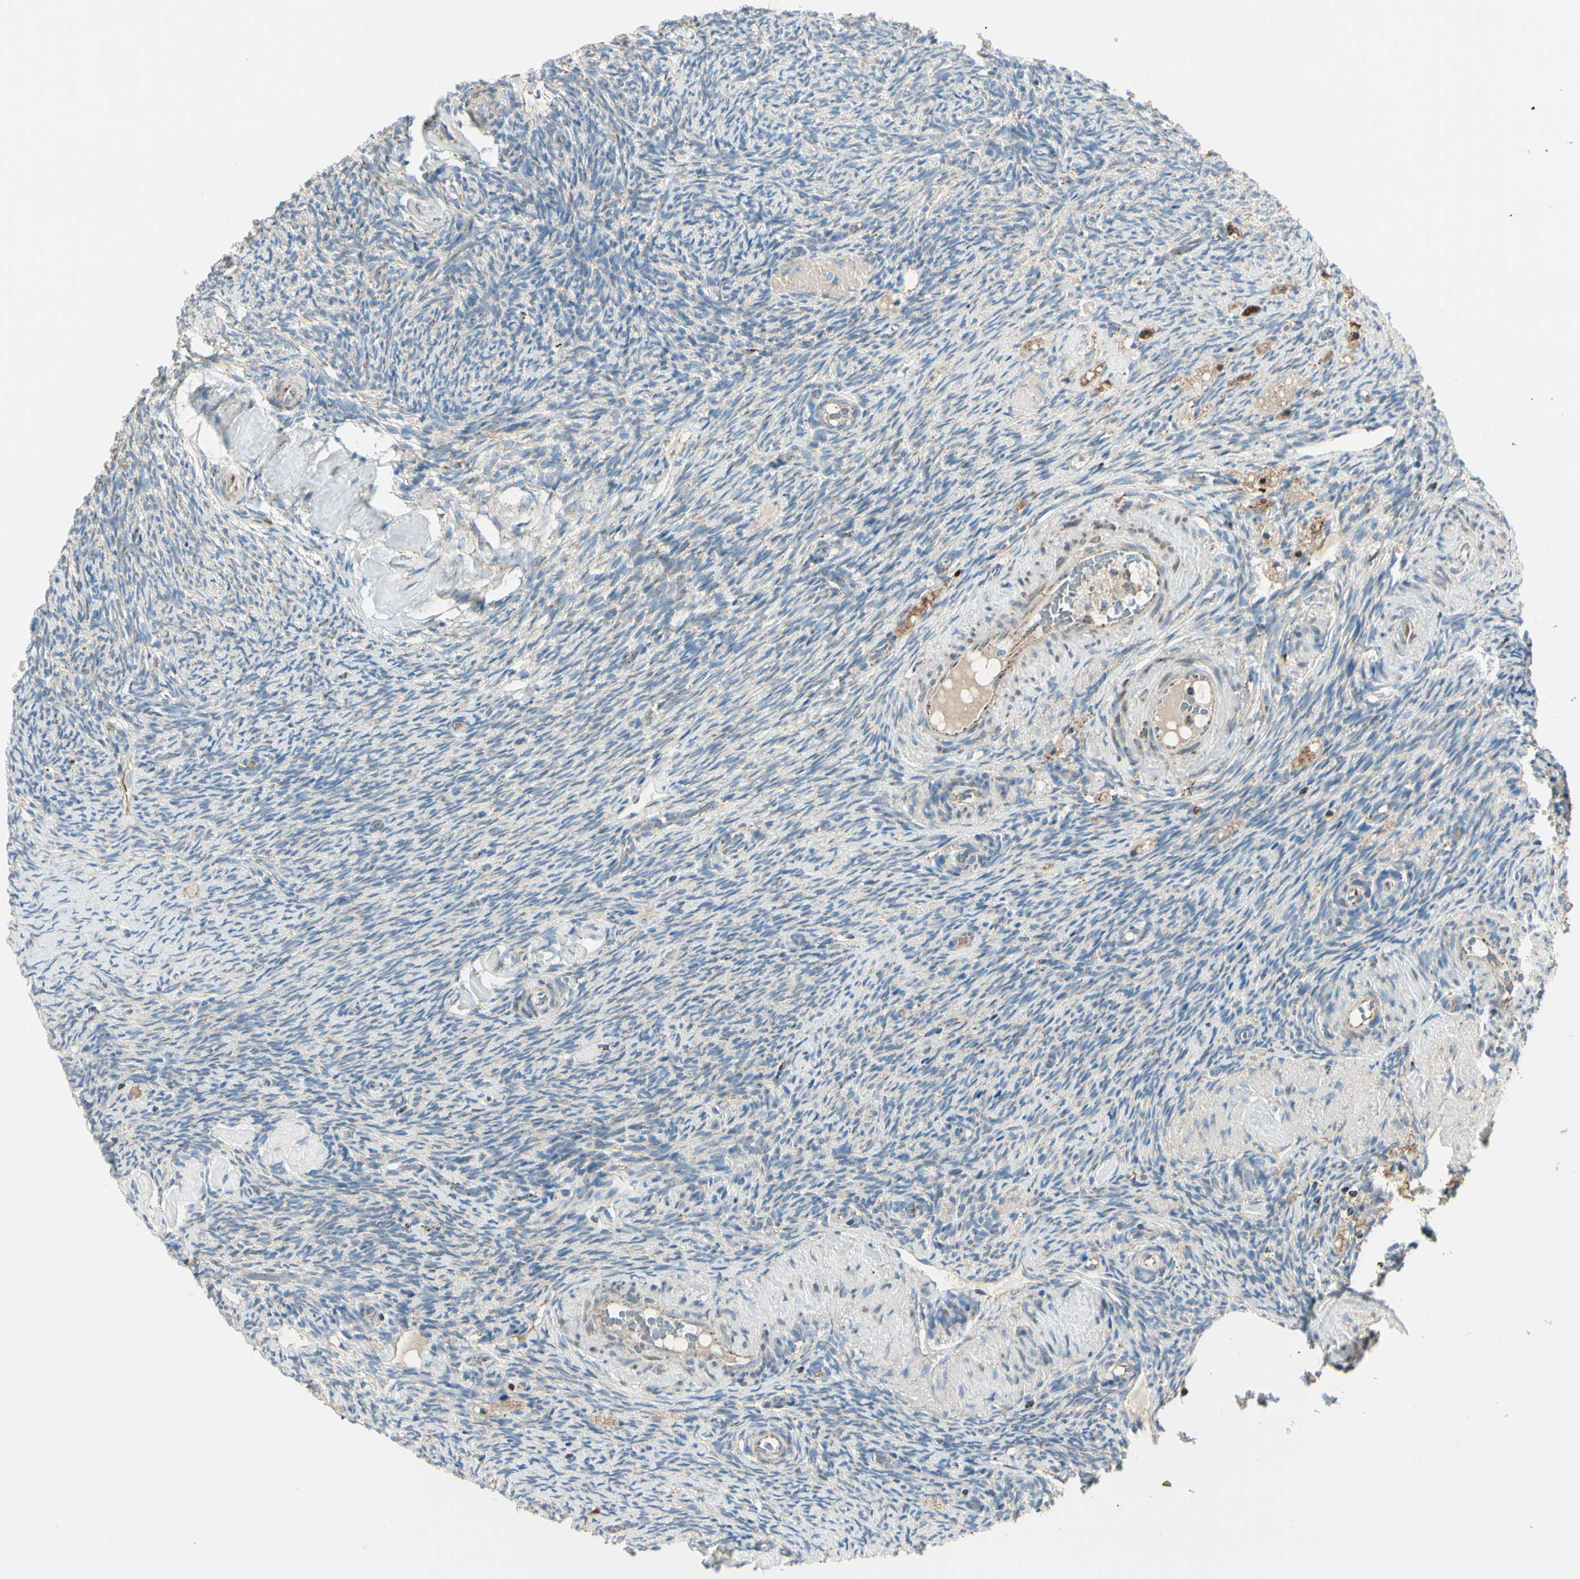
{"staining": {"intensity": "weak", "quantity": "25%-75%", "location": "cytoplasmic/membranous"}, "tissue": "ovary", "cell_type": "Ovarian stroma cells", "image_type": "normal", "snomed": [{"axis": "morphology", "description": "Normal tissue, NOS"}, {"axis": "topography", "description": "Ovary"}], "caption": "Immunohistochemistry staining of unremarkable ovary, which demonstrates low levels of weak cytoplasmic/membranous positivity in about 25%-75% of ovarian stroma cells indicating weak cytoplasmic/membranous protein positivity. The staining was performed using DAB (brown) for protein detection and nuclei were counterstained in hematoxylin (blue).", "gene": "ME2", "patient": {"sex": "female", "age": 60}}